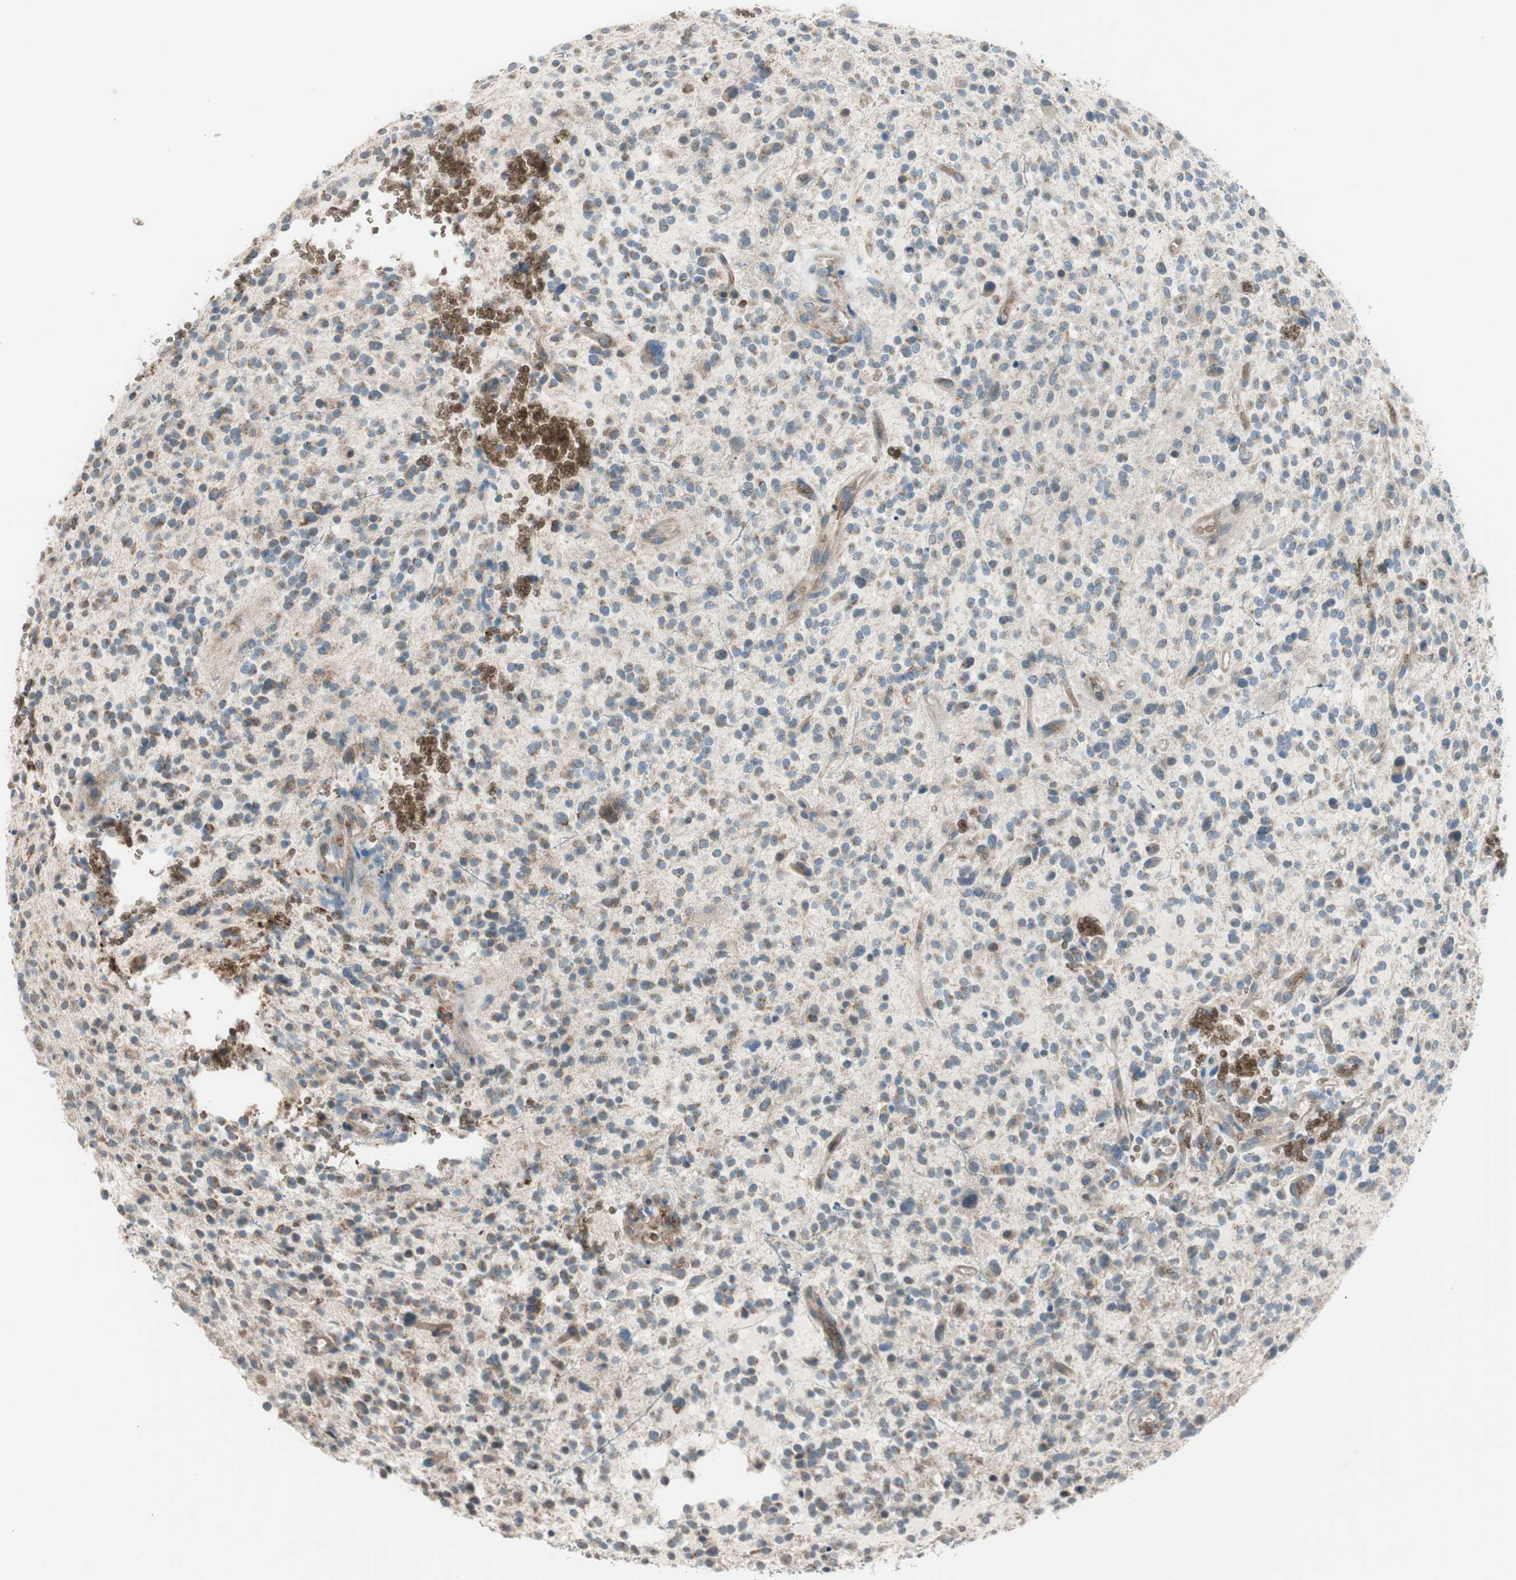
{"staining": {"intensity": "moderate", "quantity": "25%-75%", "location": "cytoplasmic/membranous"}, "tissue": "glioma", "cell_type": "Tumor cells", "image_type": "cancer", "snomed": [{"axis": "morphology", "description": "Glioma, malignant, High grade"}, {"axis": "topography", "description": "Brain"}], "caption": "Brown immunohistochemical staining in human malignant high-grade glioma displays moderate cytoplasmic/membranous staining in approximately 25%-75% of tumor cells.", "gene": "GYPC", "patient": {"sex": "male", "age": 48}}